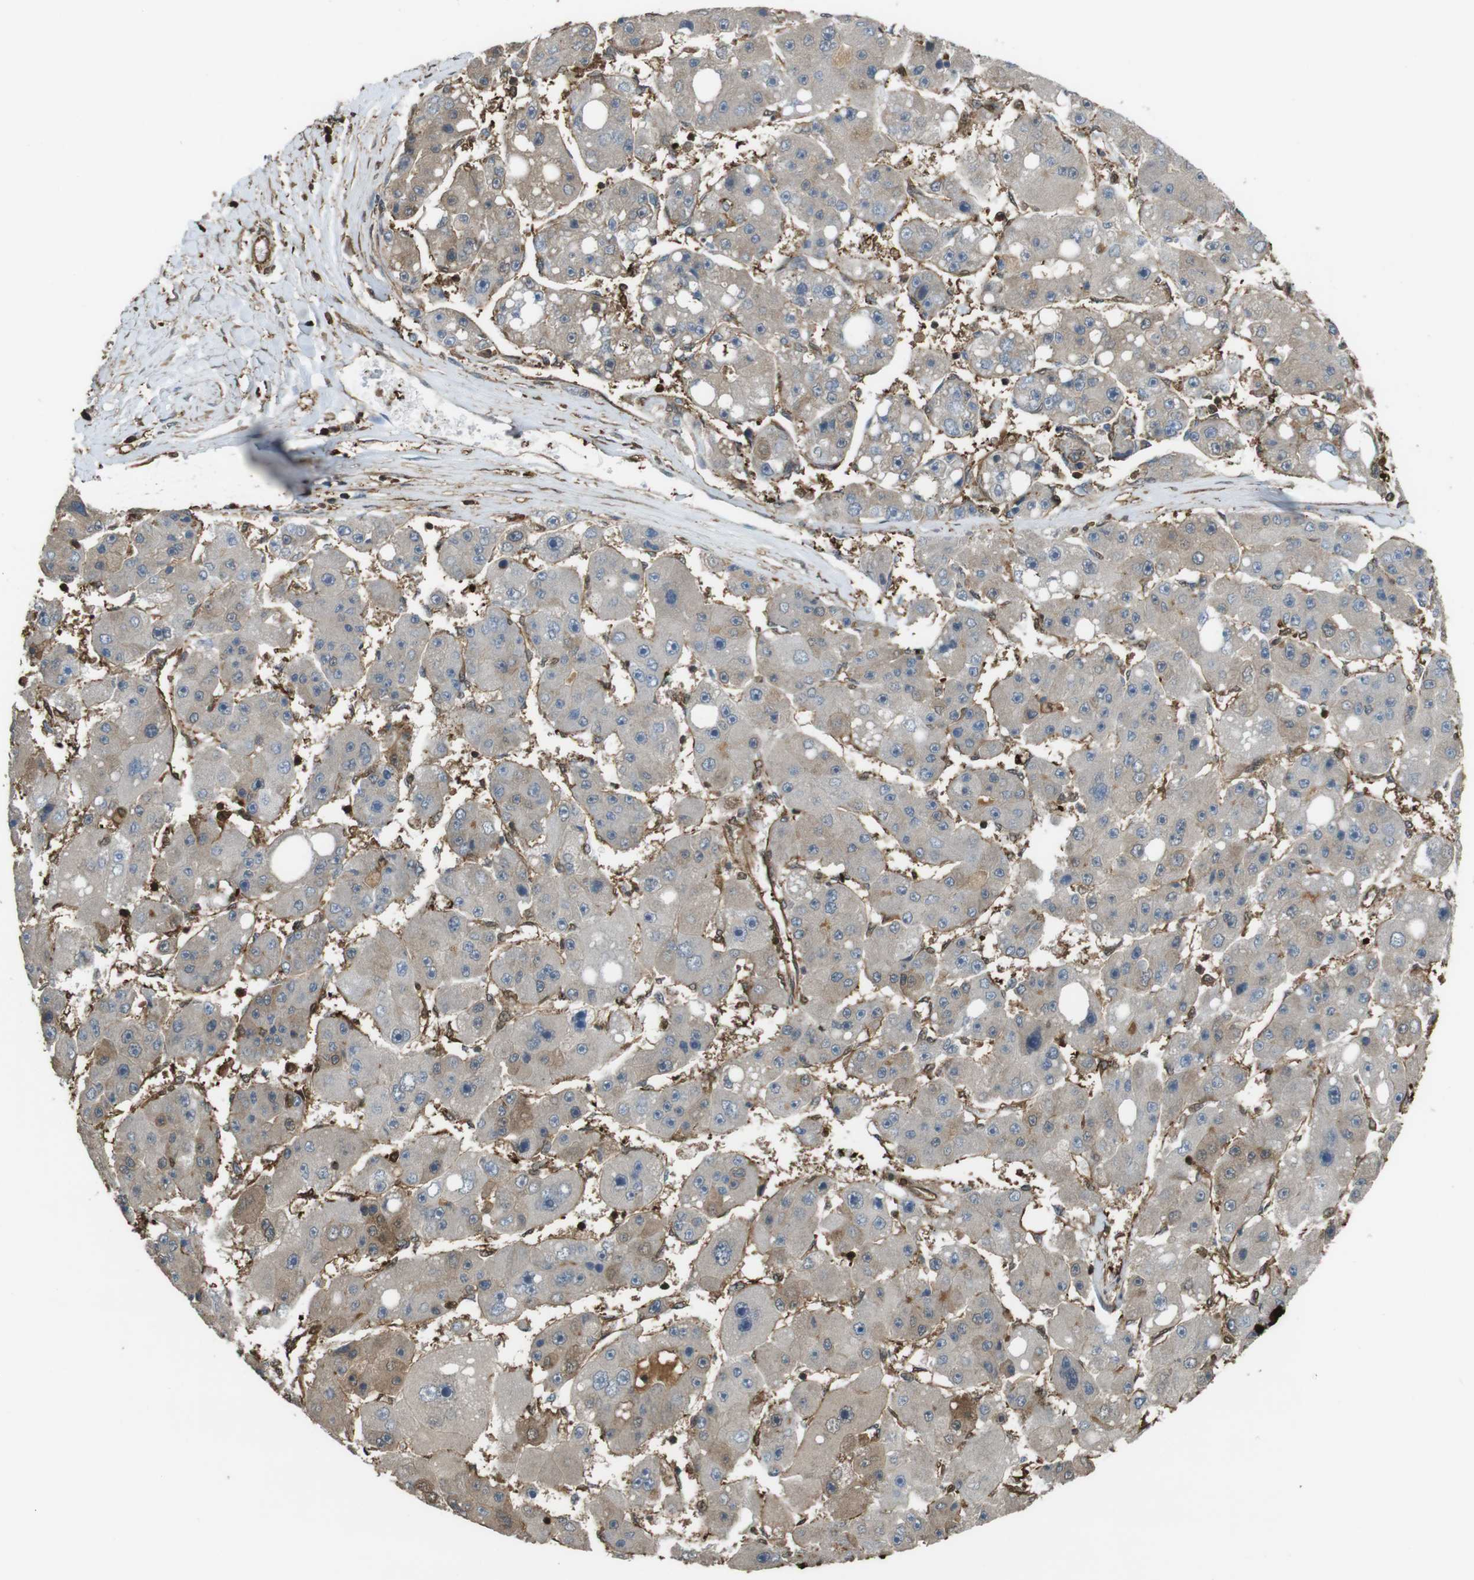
{"staining": {"intensity": "moderate", "quantity": "25%-75%", "location": "cytoplasmic/membranous"}, "tissue": "liver cancer", "cell_type": "Tumor cells", "image_type": "cancer", "snomed": [{"axis": "morphology", "description": "Carcinoma, Hepatocellular, NOS"}, {"axis": "topography", "description": "Liver"}], "caption": "Immunohistochemistry (DAB (3,3'-diaminobenzidine)) staining of human liver cancer (hepatocellular carcinoma) shows moderate cytoplasmic/membranous protein positivity in approximately 25%-75% of tumor cells.", "gene": "ARHGDIA", "patient": {"sex": "female", "age": 61}}